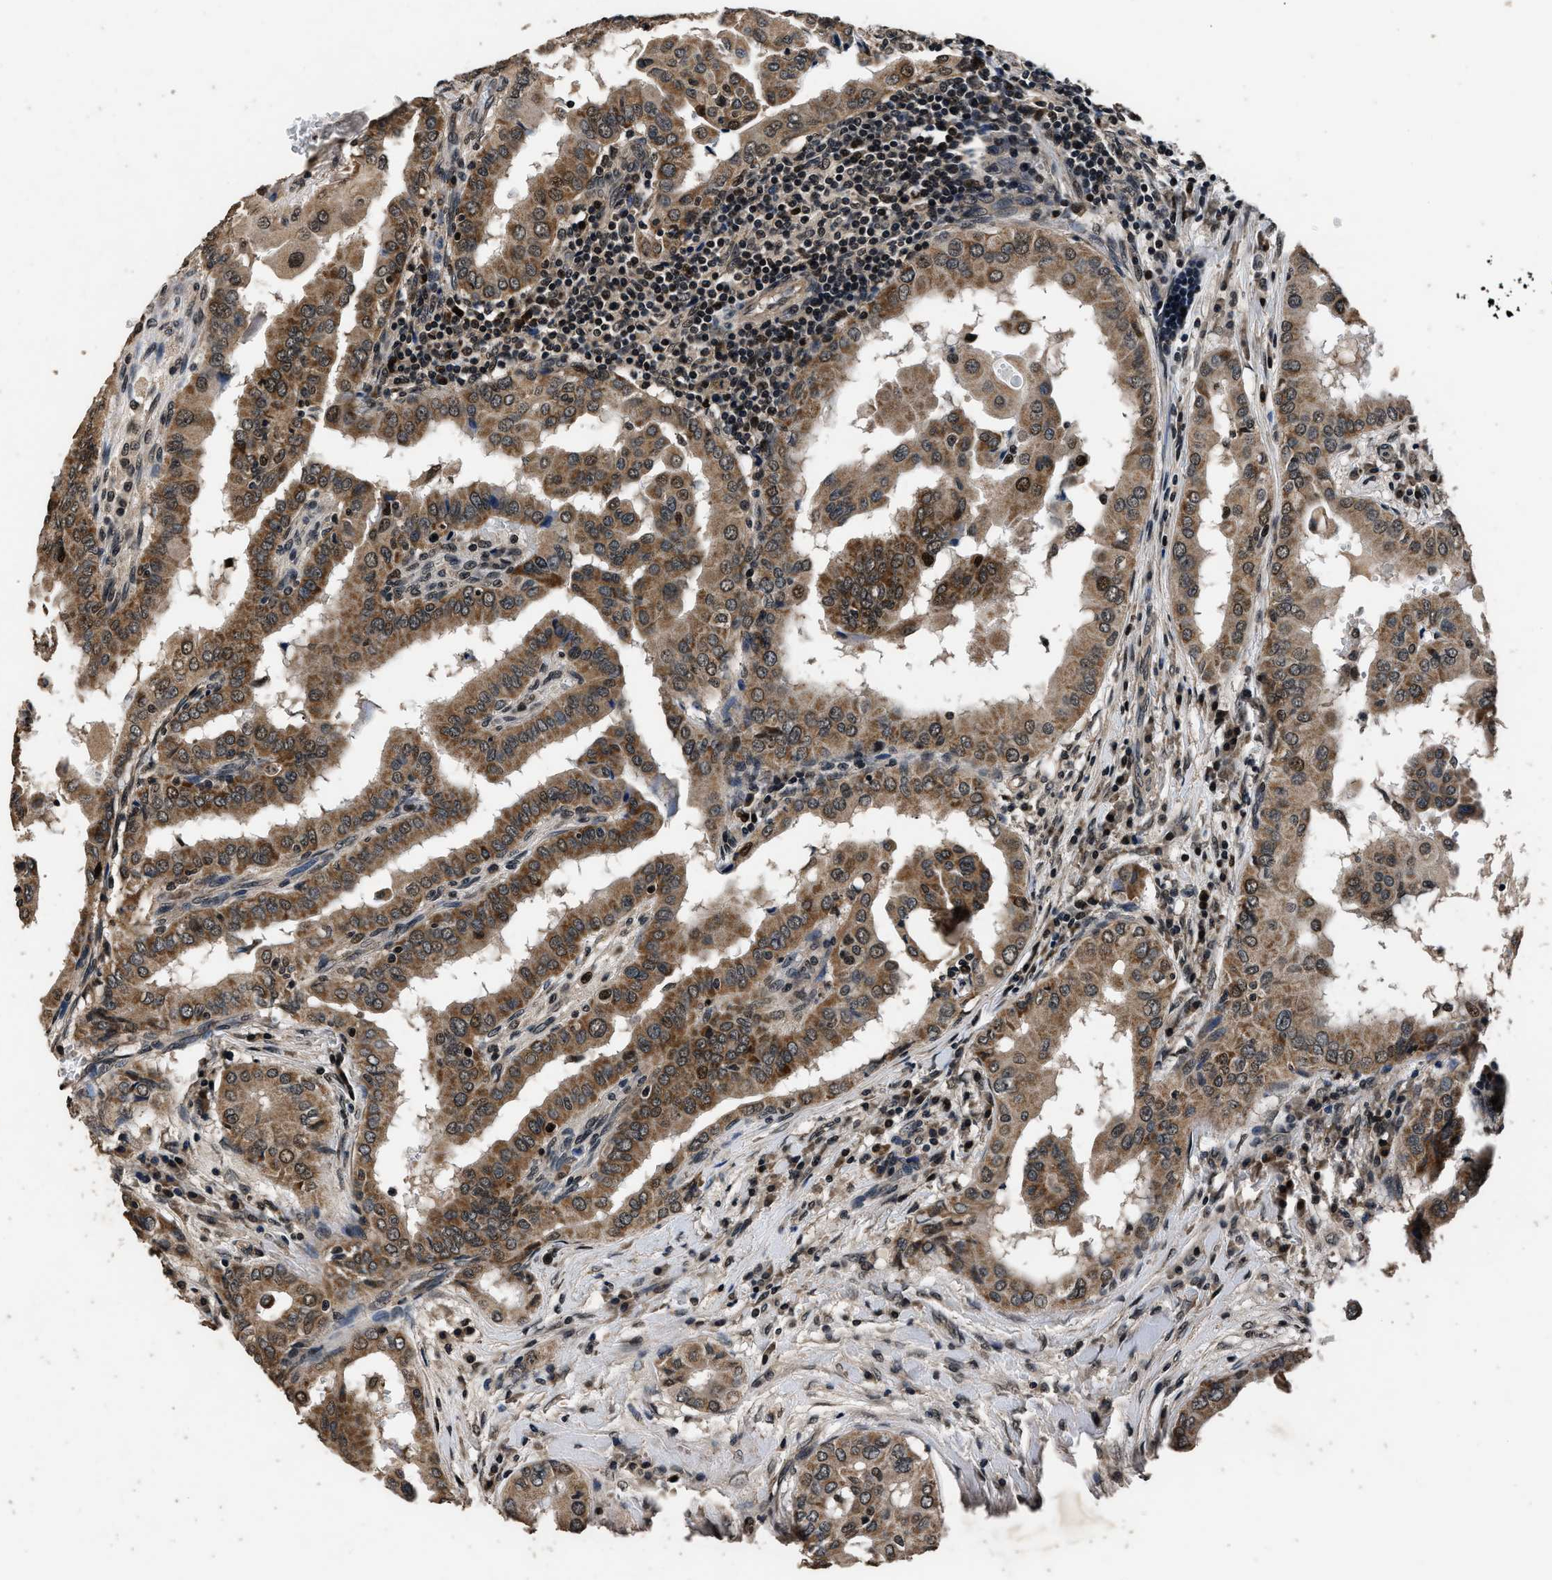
{"staining": {"intensity": "moderate", "quantity": ">75%", "location": "cytoplasmic/membranous"}, "tissue": "thyroid cancer", "cell_type": "Tumor cells", "image_type": "cancer", "snomed": [{"axis": "morphology", "description": "Papillary adenocarcinoma, NOS"}, {"axis": "topography", "description": "Thyroid gland"}], "caption": "A medium amount of moderate cytoplasmic/membranous expression is present in approximately >75% of tumor cells in thyroid papillary adenocarcinoma tissue.", "gene": "CSTF1", "patient": {"sex": "male", "age": 33}}